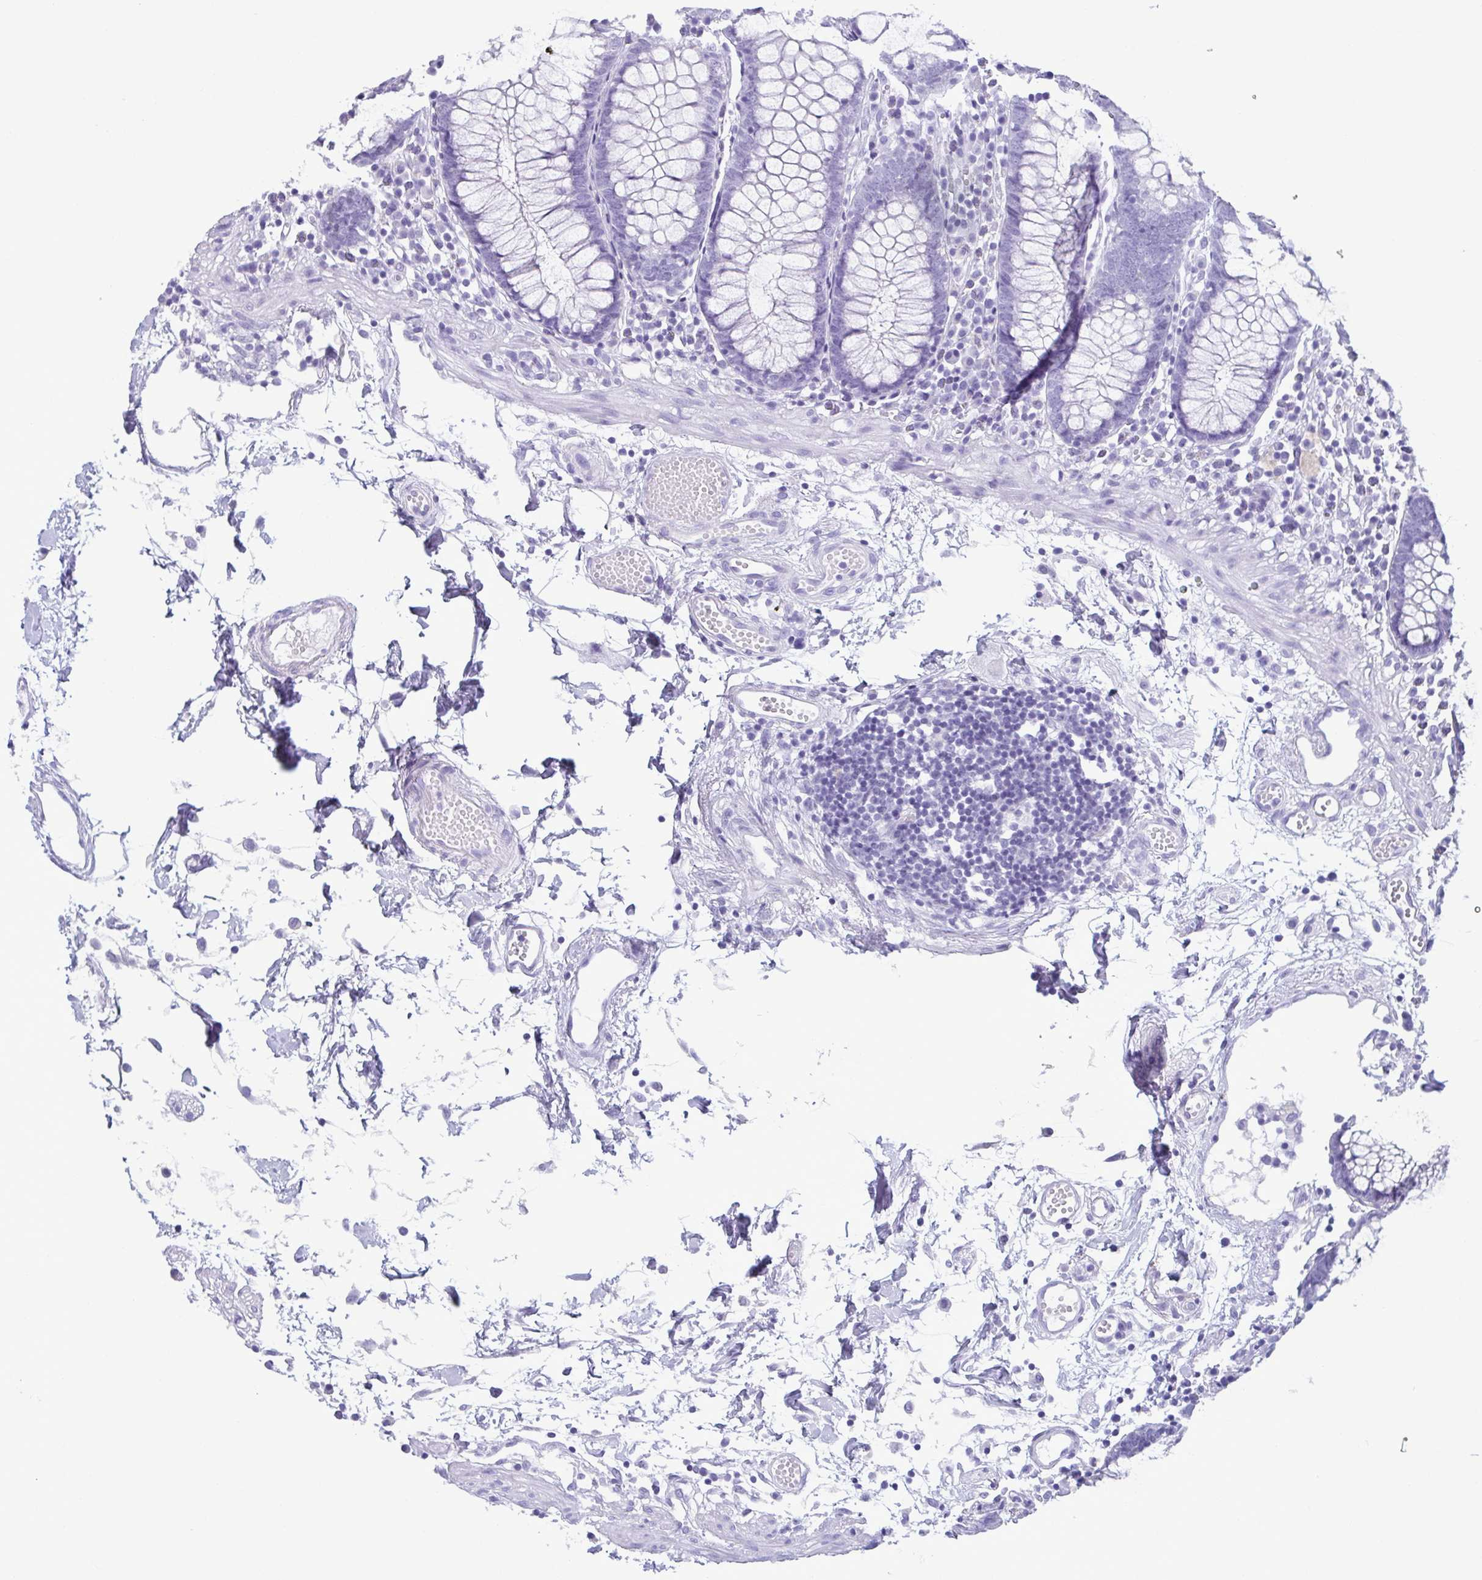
{"staining": {"intensity": "negative", "quantity": "none", "location": "none"}, "tissue": "colon", "cell_type": "Endothelial cells", "image_type": "normal", "snomed": [{"axis": "morphology", "description": "Normal tissue, NOS"}, {"axis": "morphology", "description": "Adenocarcinoma, NOS"}, {"axis": "topography", "description": "Colon"}], "caption": "IHC of unremarkable colon reveals no positivity in endothelial cells. (Brightfield microscopy of DAB (3,3'-diaminobenzidine) IHC at high magnification).", "gene": "LTF", "patient": {"sex": "male", "age": 83}}